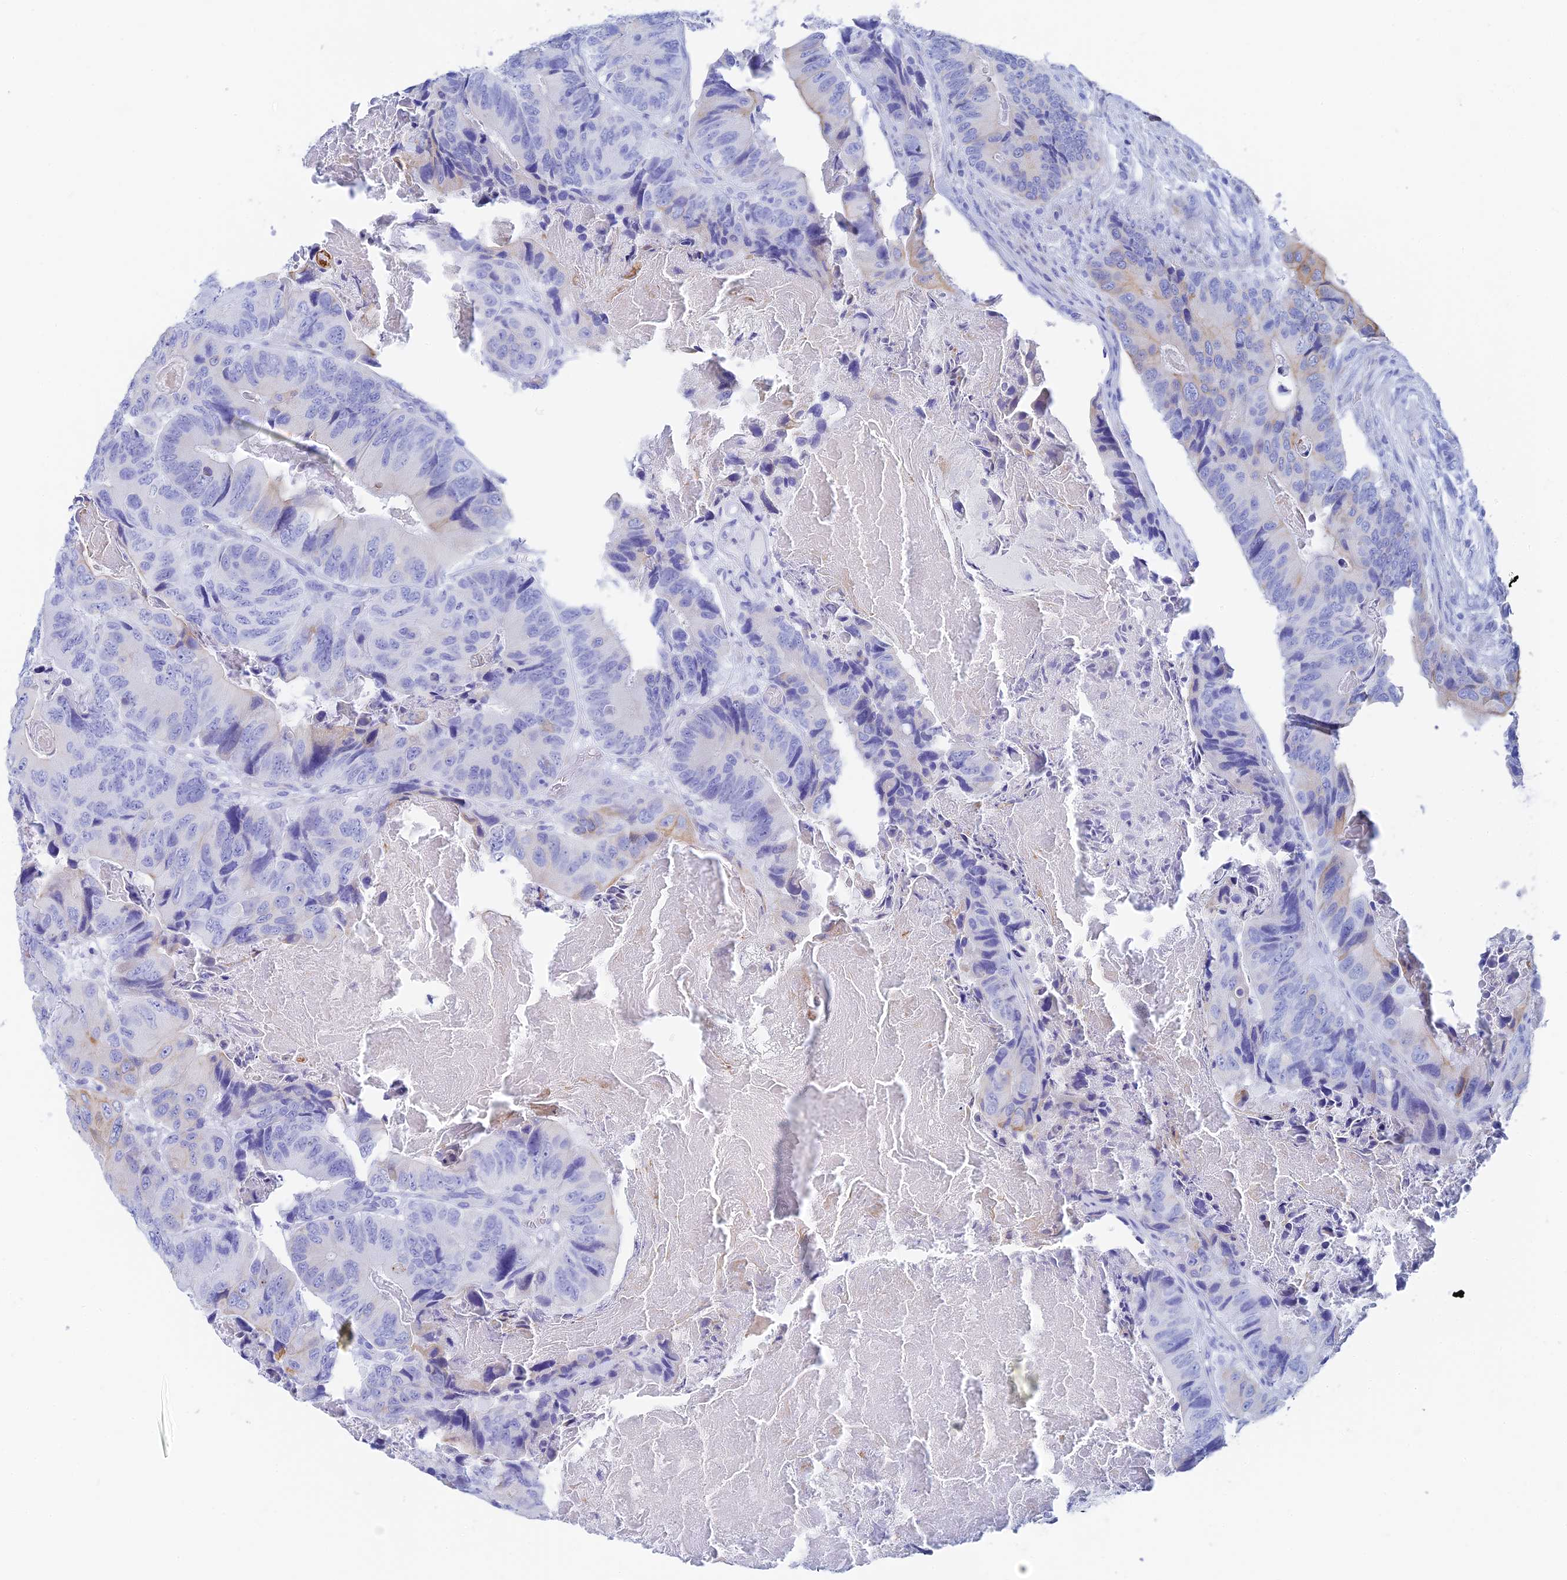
{"staining": {"intensity": "negative", "quantity": "none", "location": "none"}, "tissue": "colorectal cancer", "cell_type": "Tumor cells", "image_type": "cancer", "snomed": [{"axis": "morphology", "description": "Adenocarcinoma, NOS"}, {"axis": "topography", "description": "Colon"}], "caption": "This is an immunohistochemistry (IHC) histopathology image of human colorectal cancer. There is no positivity in tumor cells.", "gene": "CEP152", "patient": {"sex": "male", "age": 84}}